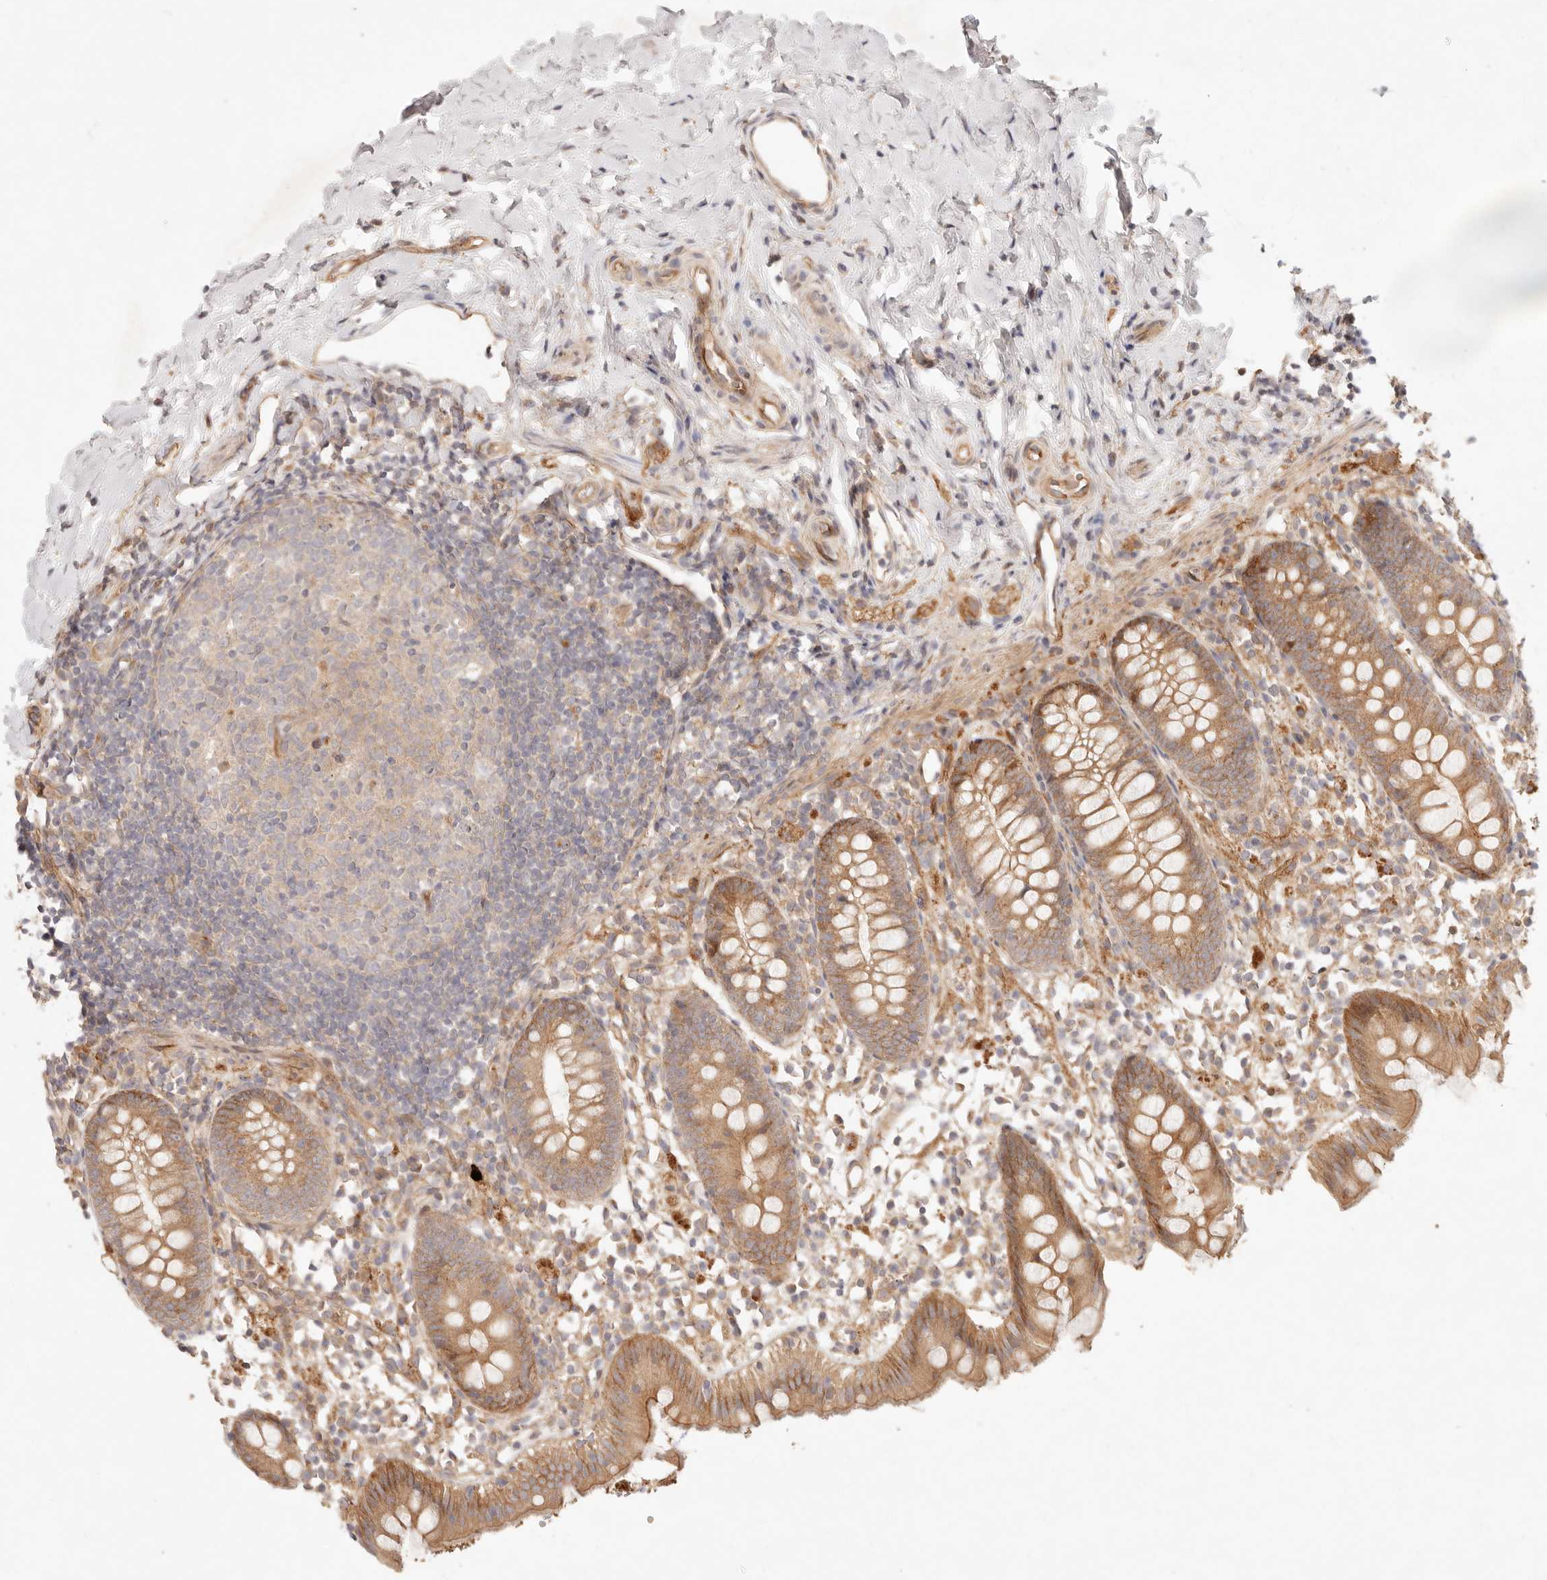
{"staining": {"intensity": "moderate", "quantity": ">75%", "location": "cytoplasmic/membranous"}, "tissue": "appendix", "cell_type": "Glandular cells", "image_type": "normal", "snomed": [{"axis": "morphology", "description": "Normal tissue, NOS"}, {"axis": "topography", "description": "Appendix"}], "caption": "The photomicrograph demonstrates staining of normal appendix, revealing moderate cytoplasmic/membranous protein positivity (brown color) within glandular cells. (IHC, brightfield microscopy, high magnification).", "gene": "PPP1R3B", "patient": {"sex": "female", "age": 20}}